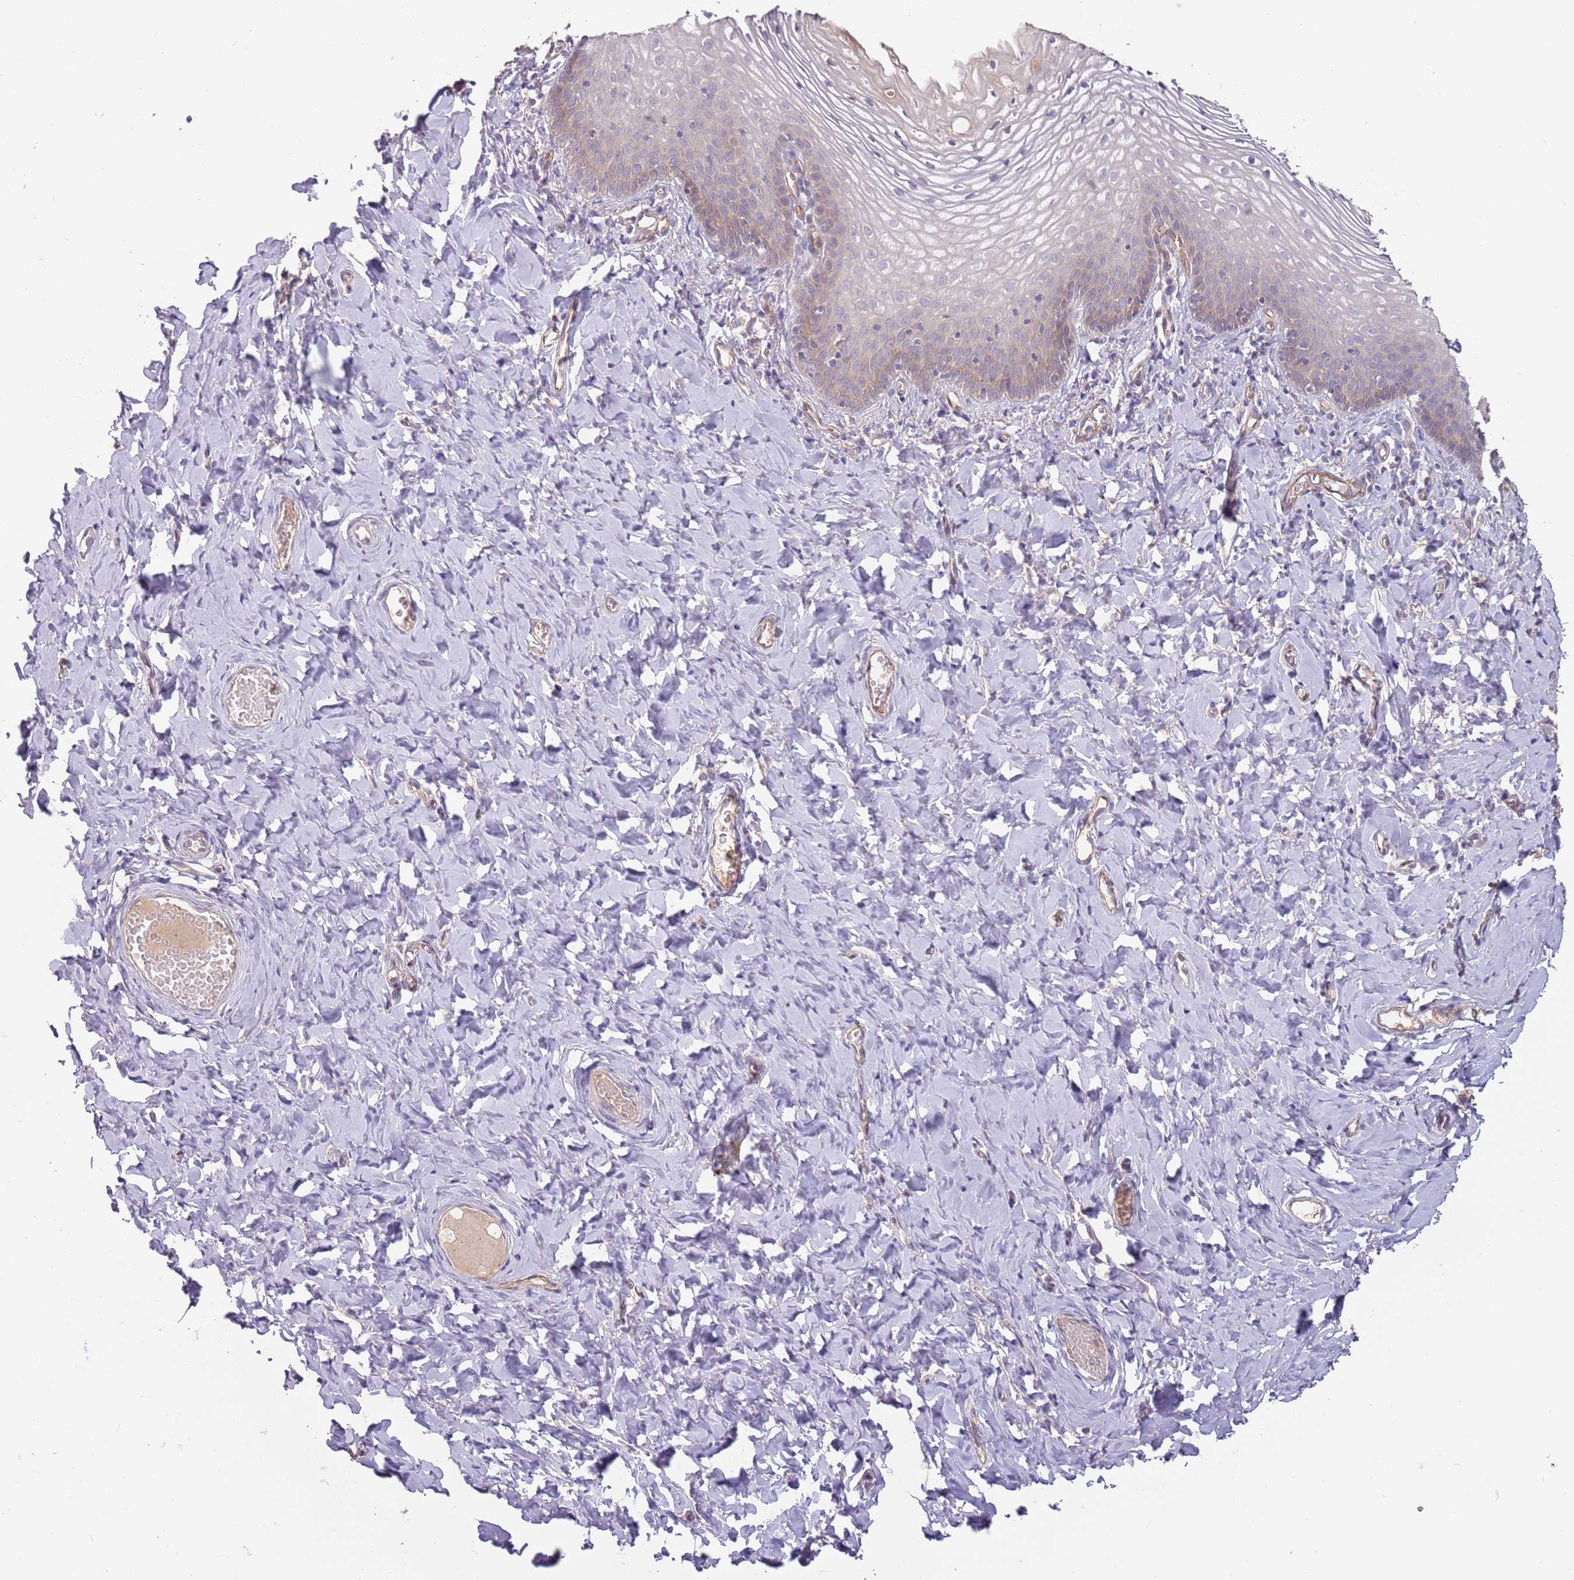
{"staining": {"intensity": "weak", "quantity": "<25%", "location": "cytoplasmic/membranous"}, "tissue": "vagina", "cell_type": "Squamous epithelial cells", "image_type": "normal", "snomed": [{"axis": "morphology", "description": "Normal tissue, NOS"}, {"axis": "topography", "description": "Vagina"}], "caption": "DAB immunohistochemical staining of benign human vagina exhibits no significant staining in squamous epithelial cells.", "gene": "SAV1", "patient": {"sex": "female", "age": 60}}